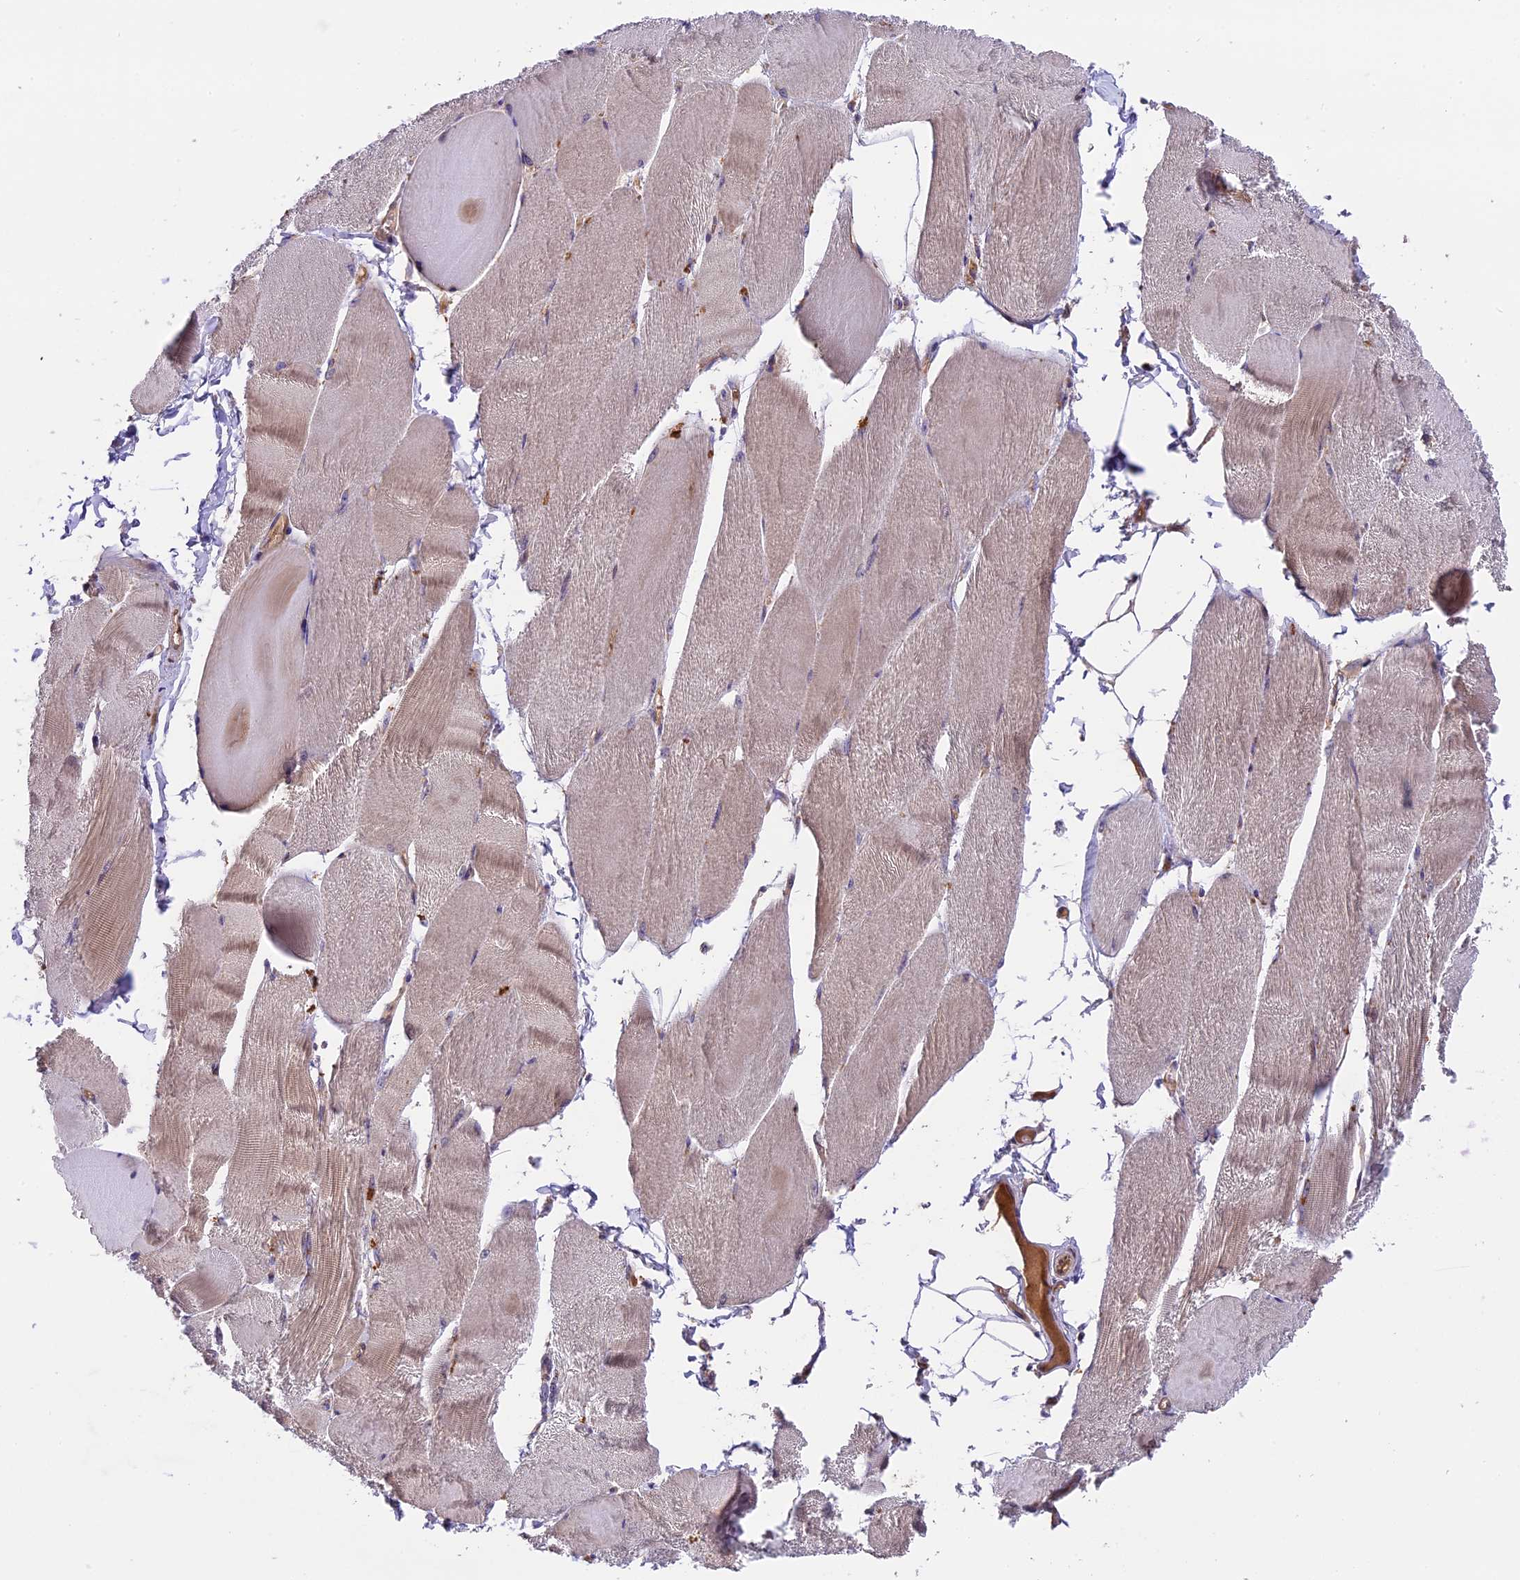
{"staining": {"intensity": "moderate", "quantity": "25%-75%", "location": "cytoplasmic/membranous"}, "tissue": "skeletal muscle", "cell_type": "Myocytes", "image_type": "normal", "snomed": [{"axis": "morphology", "description": "Normal tissue, NOS"}, {"axis": "morphology", "description": "Basal cell carcinoma"}, {"axis": "topography", "description": "Skeletal muscle"}], "caption": "Skeletal muscle stained with a brown dye demonstrates moderate cytoplasmic/membranous positive positivity in about 25%-75% of myocytes.", "gene": "SETD6", "patient": {"sex": "female", "age": 64}}